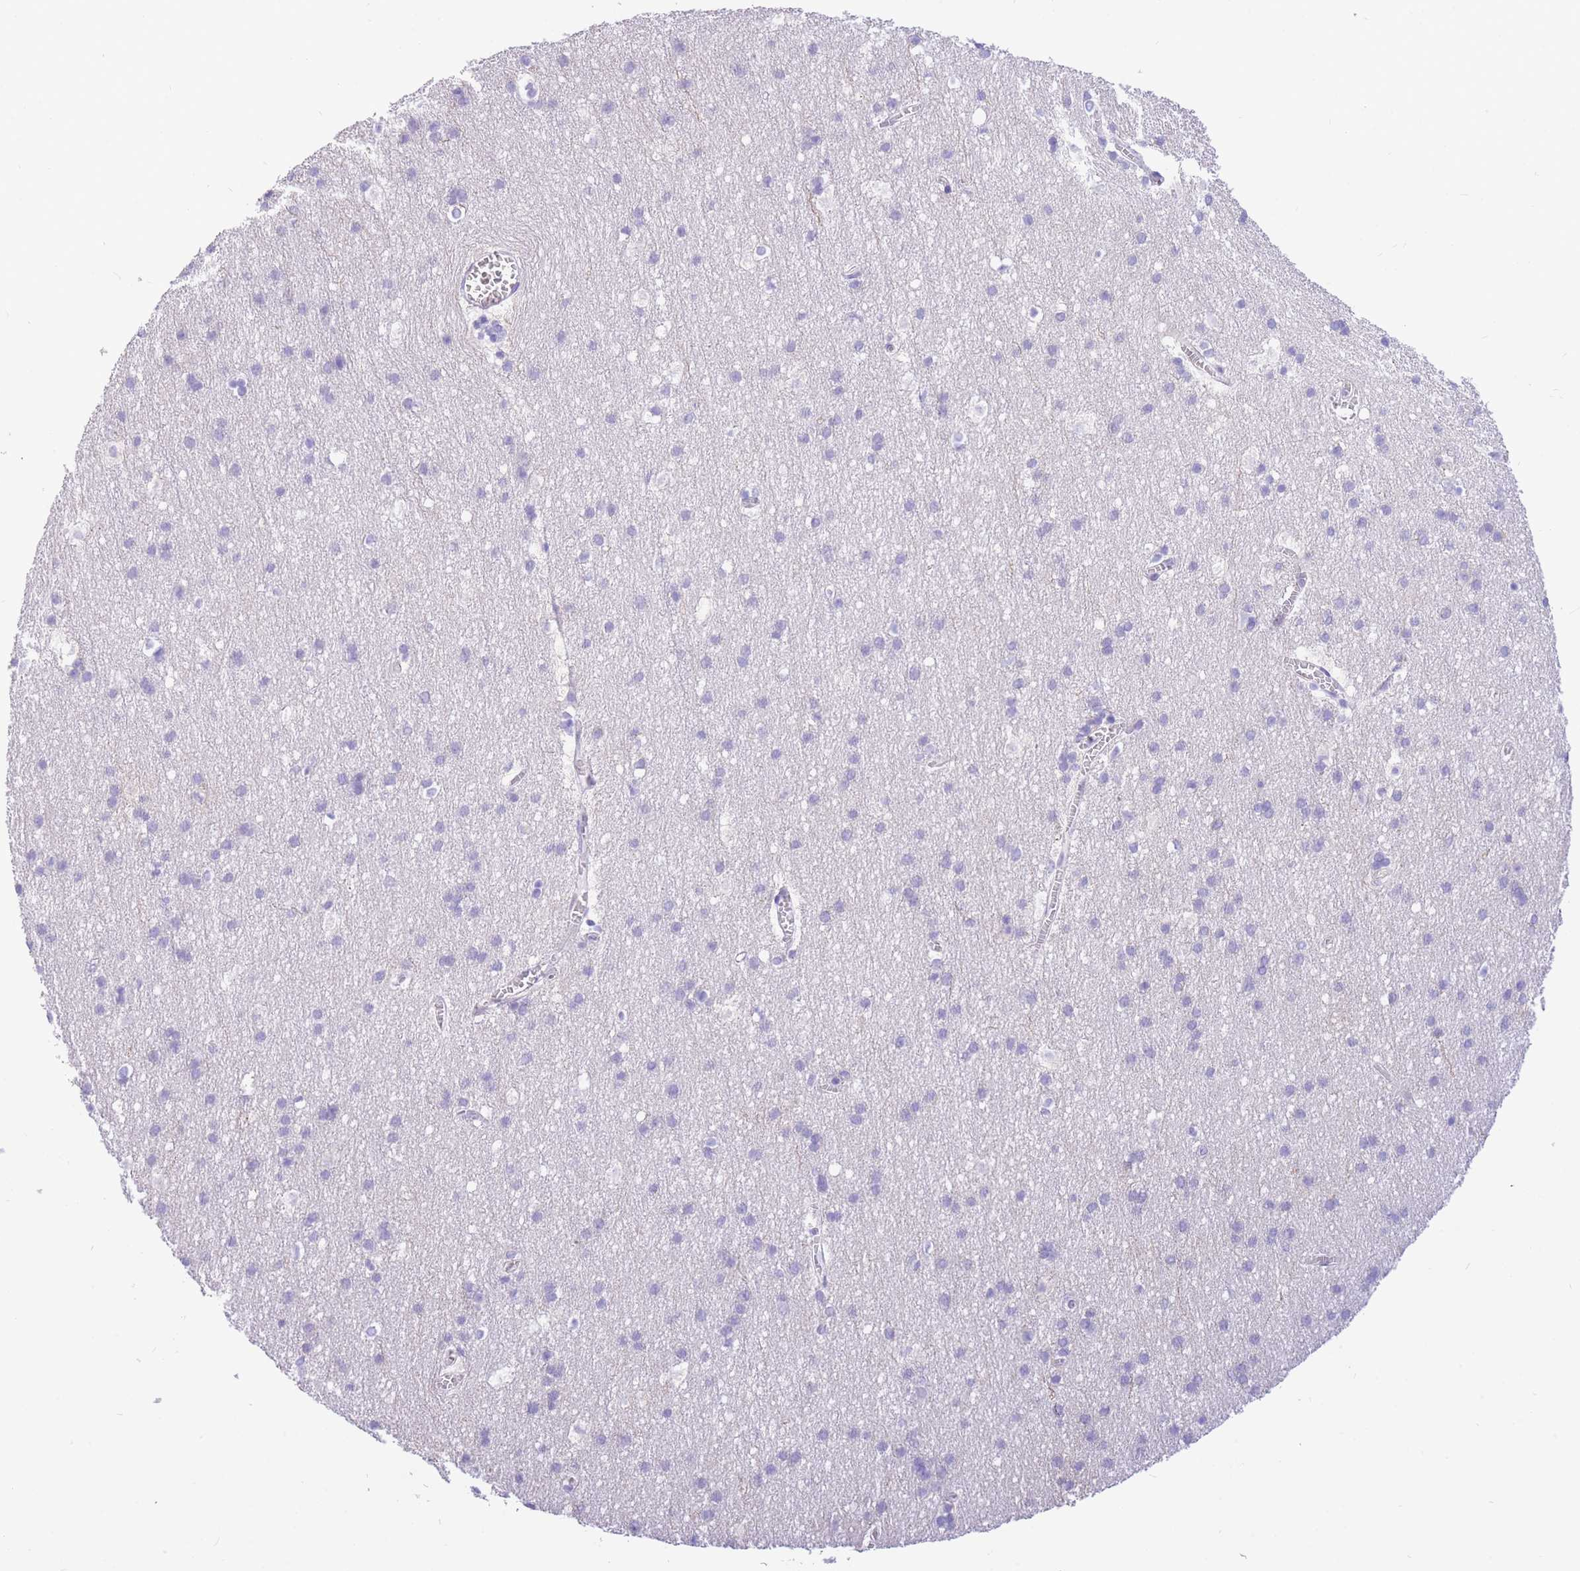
{"staining": {"intensity": "negative", "quantity": "none", "location": "none"}, "tissue": "cerebral cortex", "cell_type": "Endothelial cells", "image_type": "normal", "snomed": [{"axis": "morphology", "description": "Normal tissue, NOS"}, {"axis": "topography", "description": "Cerebral cortex"}], "caption": "This is a photomicrograph of immunohistochemistry (IHC) staining of benign cerebral cortex, which shows no staining in endothelial cells. (DAB immunohistochemistry, high magnification).", "gene": "SULT1A1", "patient": {"sex": "male", "age": 54}}